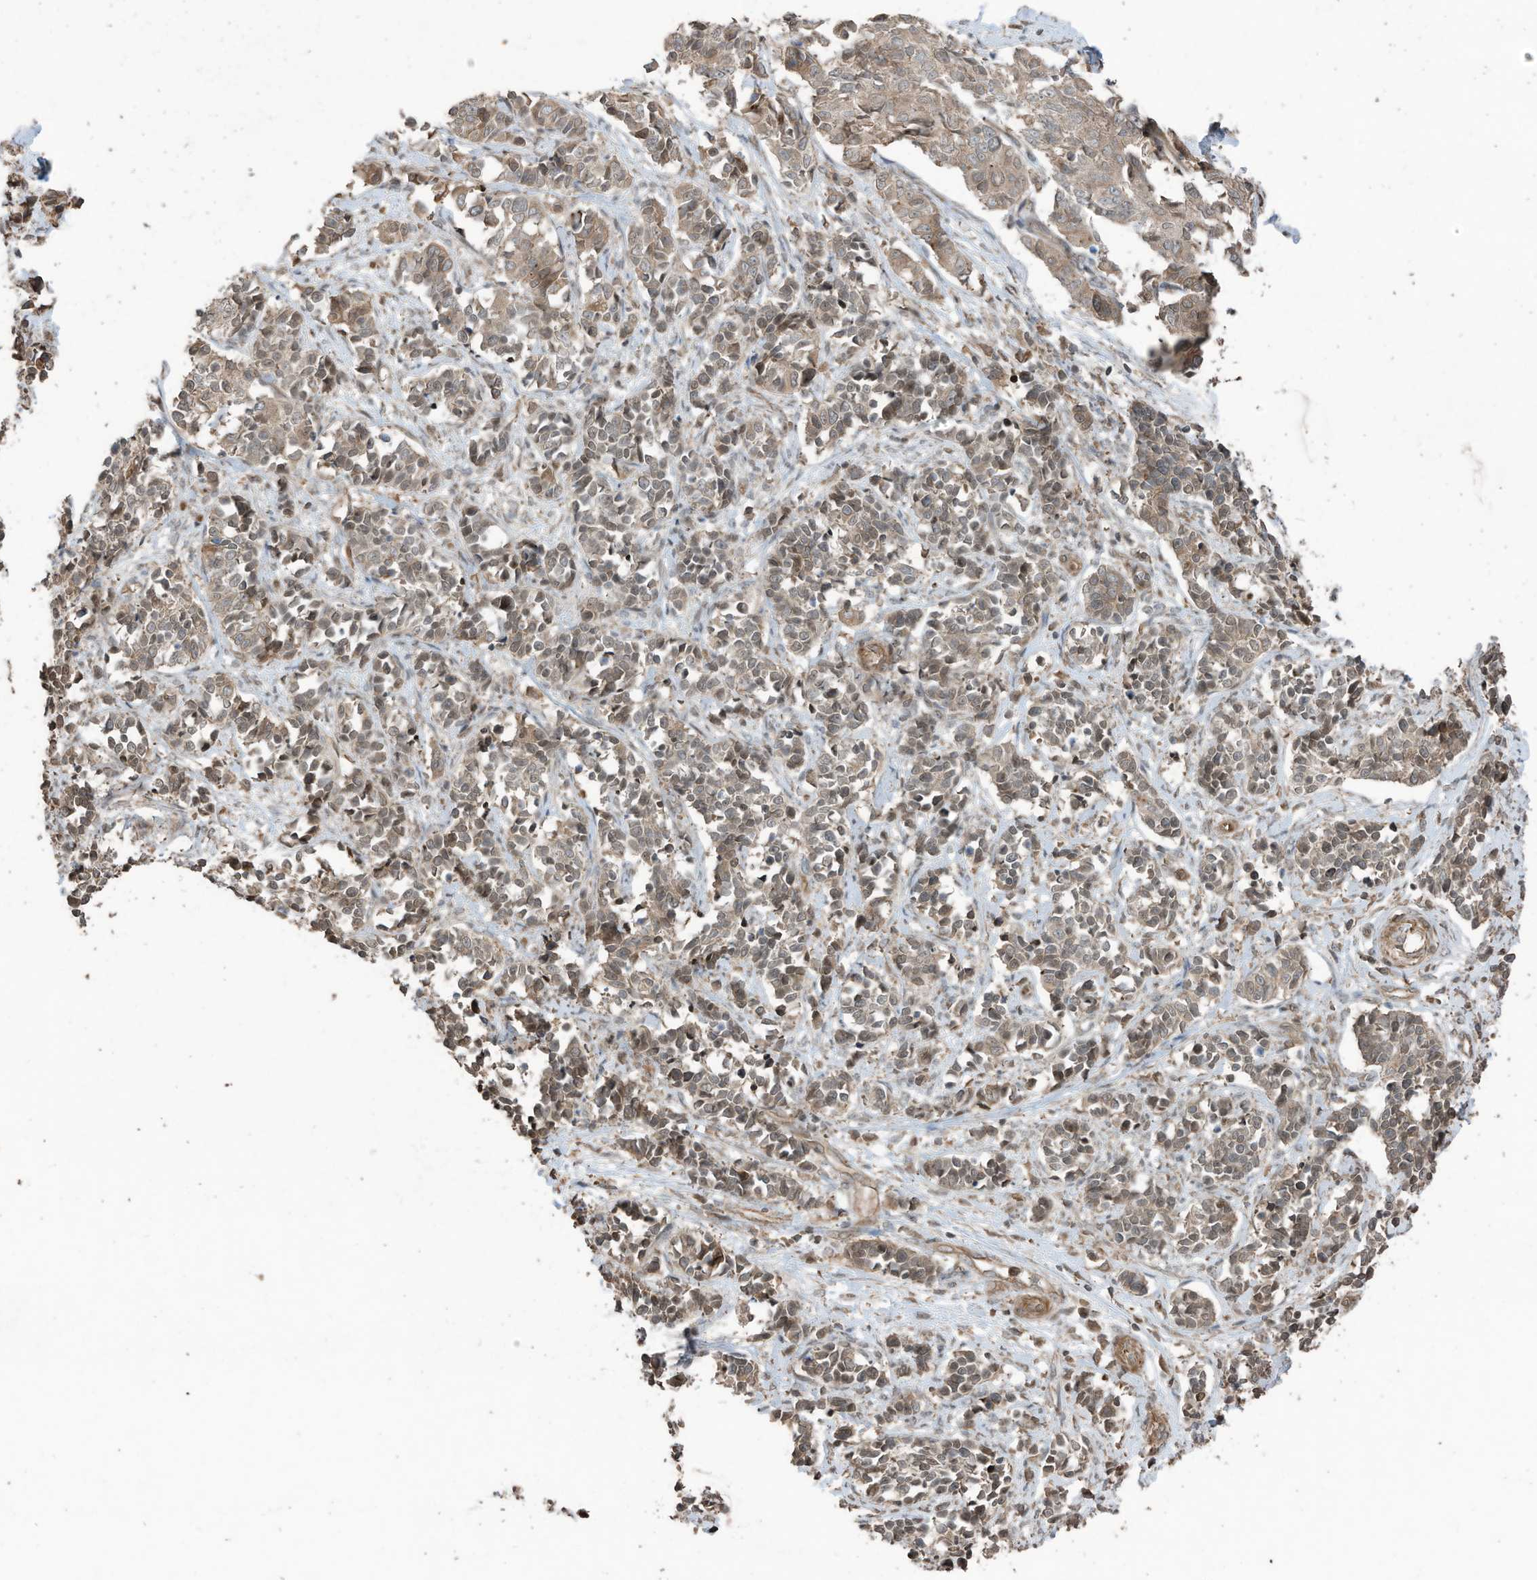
{"staining": {"intensity": "moderate", "quantity": ">75%", "location": "cytoplasmic/membranous"}, "tissue": "cervical cancer", "cell_type": "Tumor cells", "image_type": "cancer", "snomed": [{"axis": "morphology", "description": "Normal tissue, NOS"}, {"axis": "morphology", "description": "Squamous cell carcinoma, NOS"}, {"axis": "topography", "description": "Cervix"}], "caption": "Cervical squamous cell carcinoma stained for a protein reveals moderate cytoplasmic/membranous positivity in tumor cells.", "gene": "ZNF653", "patient": {"sex": "female", "age": 35}}